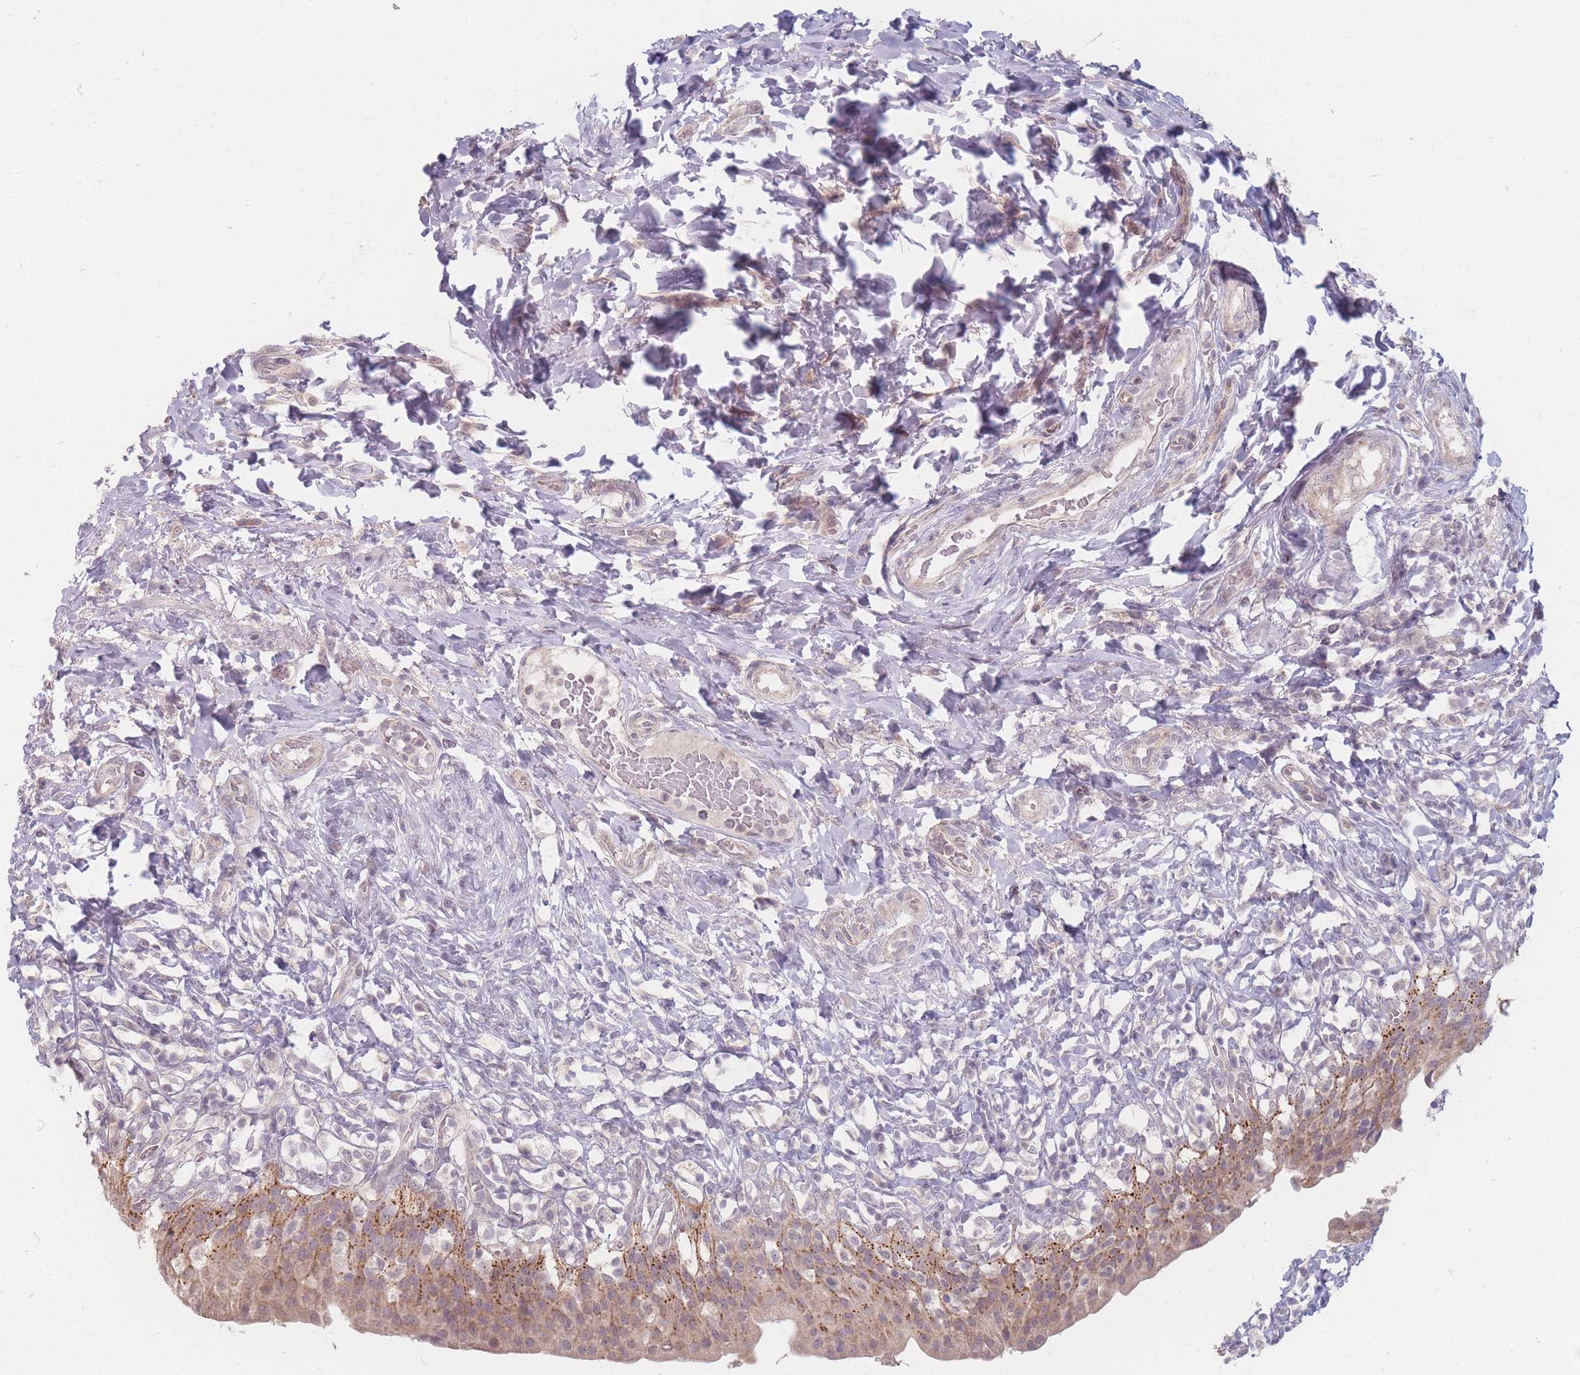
{"staining": {"intensity": "moderate", "quantity": ">75%", "location": "cytoplasmic/membranous"}, "tissue": "urinary bladder", "cell_type": "Urothelial cells", "image_type": "normal", "snomed": [{"axis": "morphology", "description": "Normal tissue, NOS"}, {"axis": "morphology", "description": "Inflammation, NOS"}, {"axis": "topography", "description": "Urinary bladder"}], "caption": "Brown immunohistochemical staining in unremarkable human urinary bladder shows moderate cytoplasmic/membranous staining in approximately >75% of urothelial cells.", "gene": "GABRA6", "patient": {"sex": "male", "age": 64}}